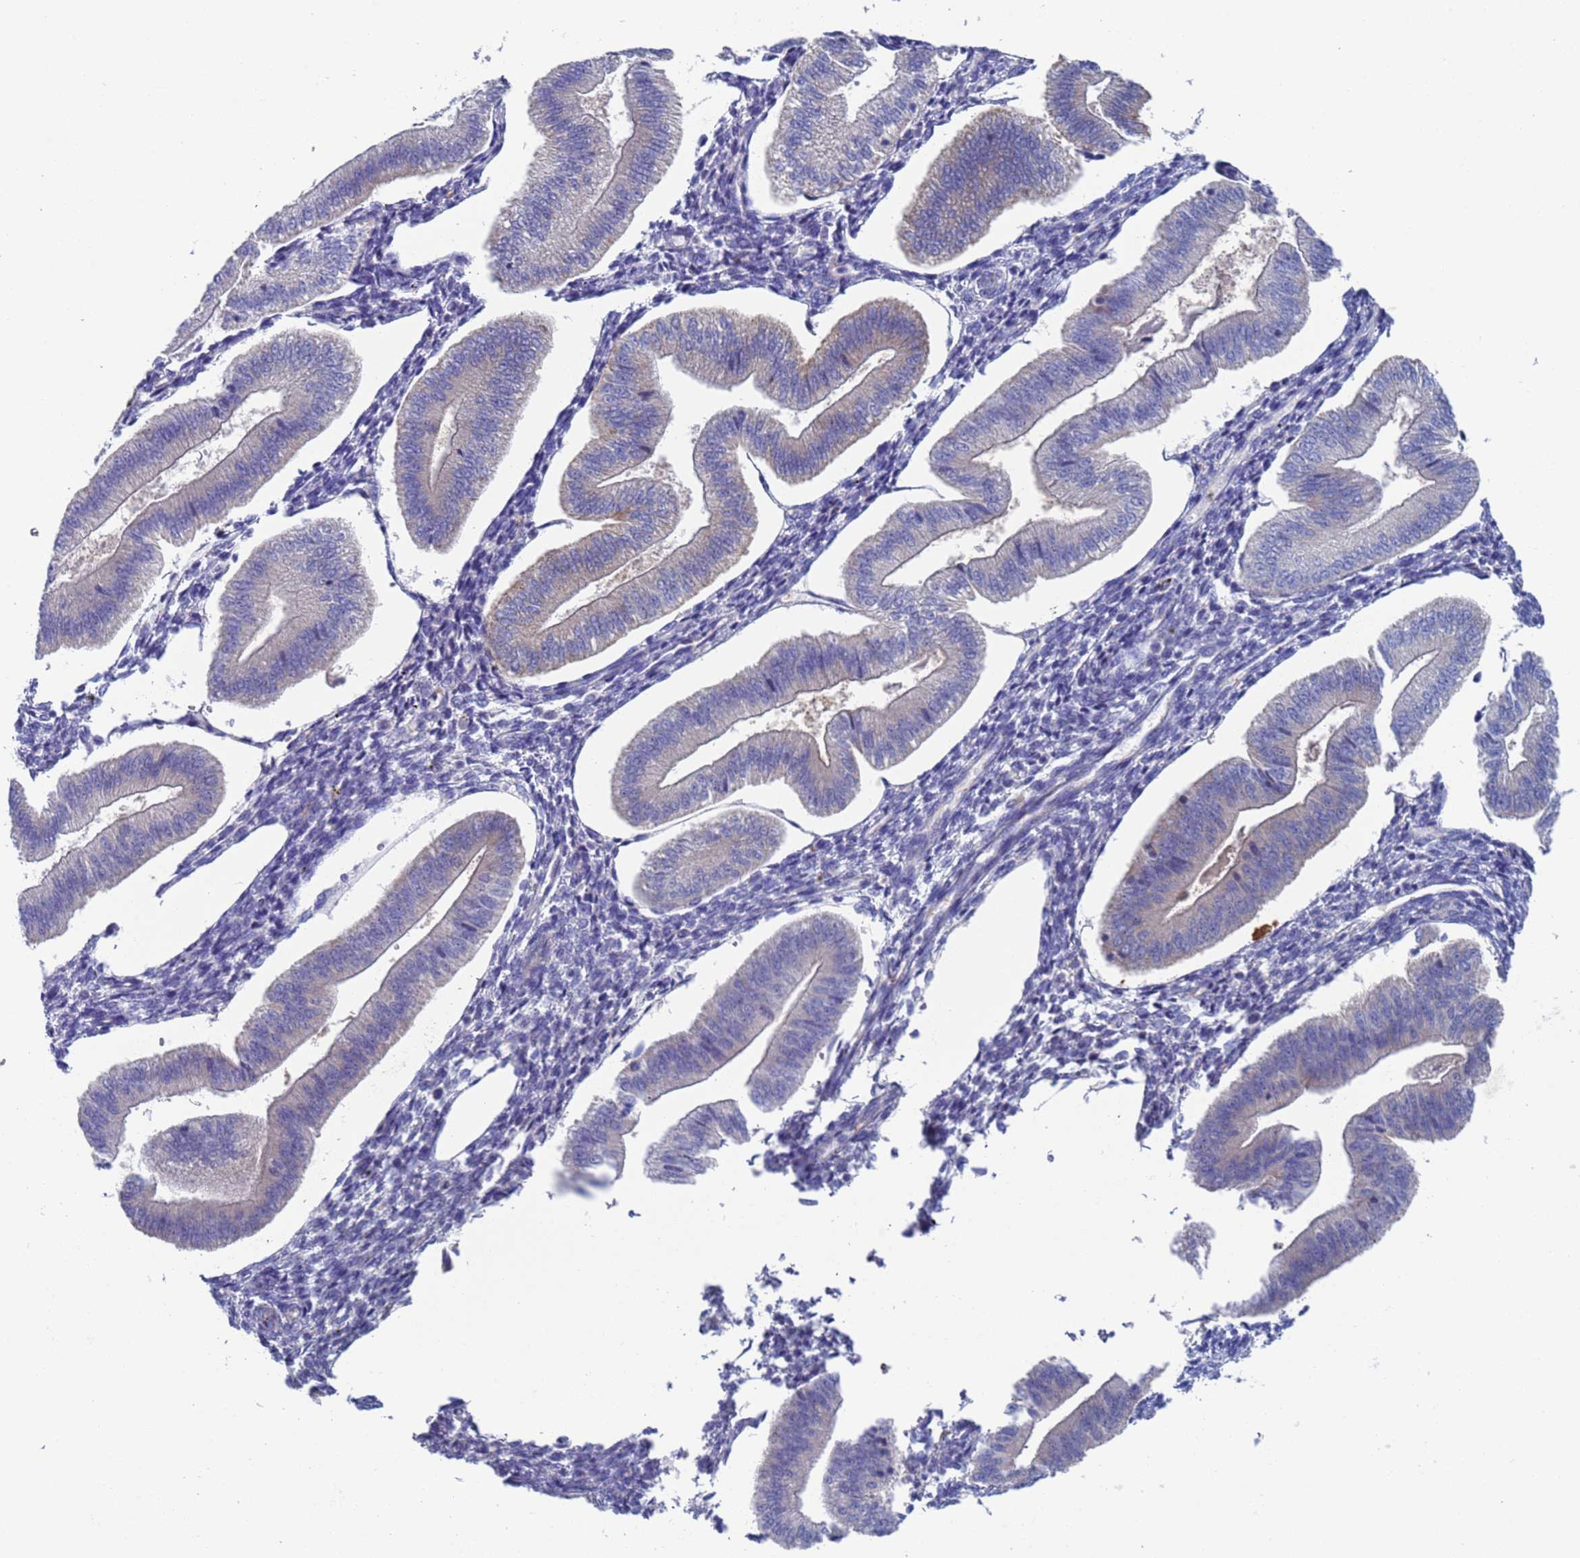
{"staining": {"intensity": "negative", "quantity": "none", "location": "none"}, "tissue": "endometrium", "cell_type": "Cells in endometrial stroma", "image_type": "normal", "snomed": [{"axis": "morphology", "description": "Normal tissue, NOS"}, {"axis": "topography", "description": "Endometrium"}], "caption": "Immunohistochemical staining of benign endometrium exhibits no significant expression in cells in endometrial stroma.", "gene": "PET117", "patient": {"sex": "female", "age": 34}}